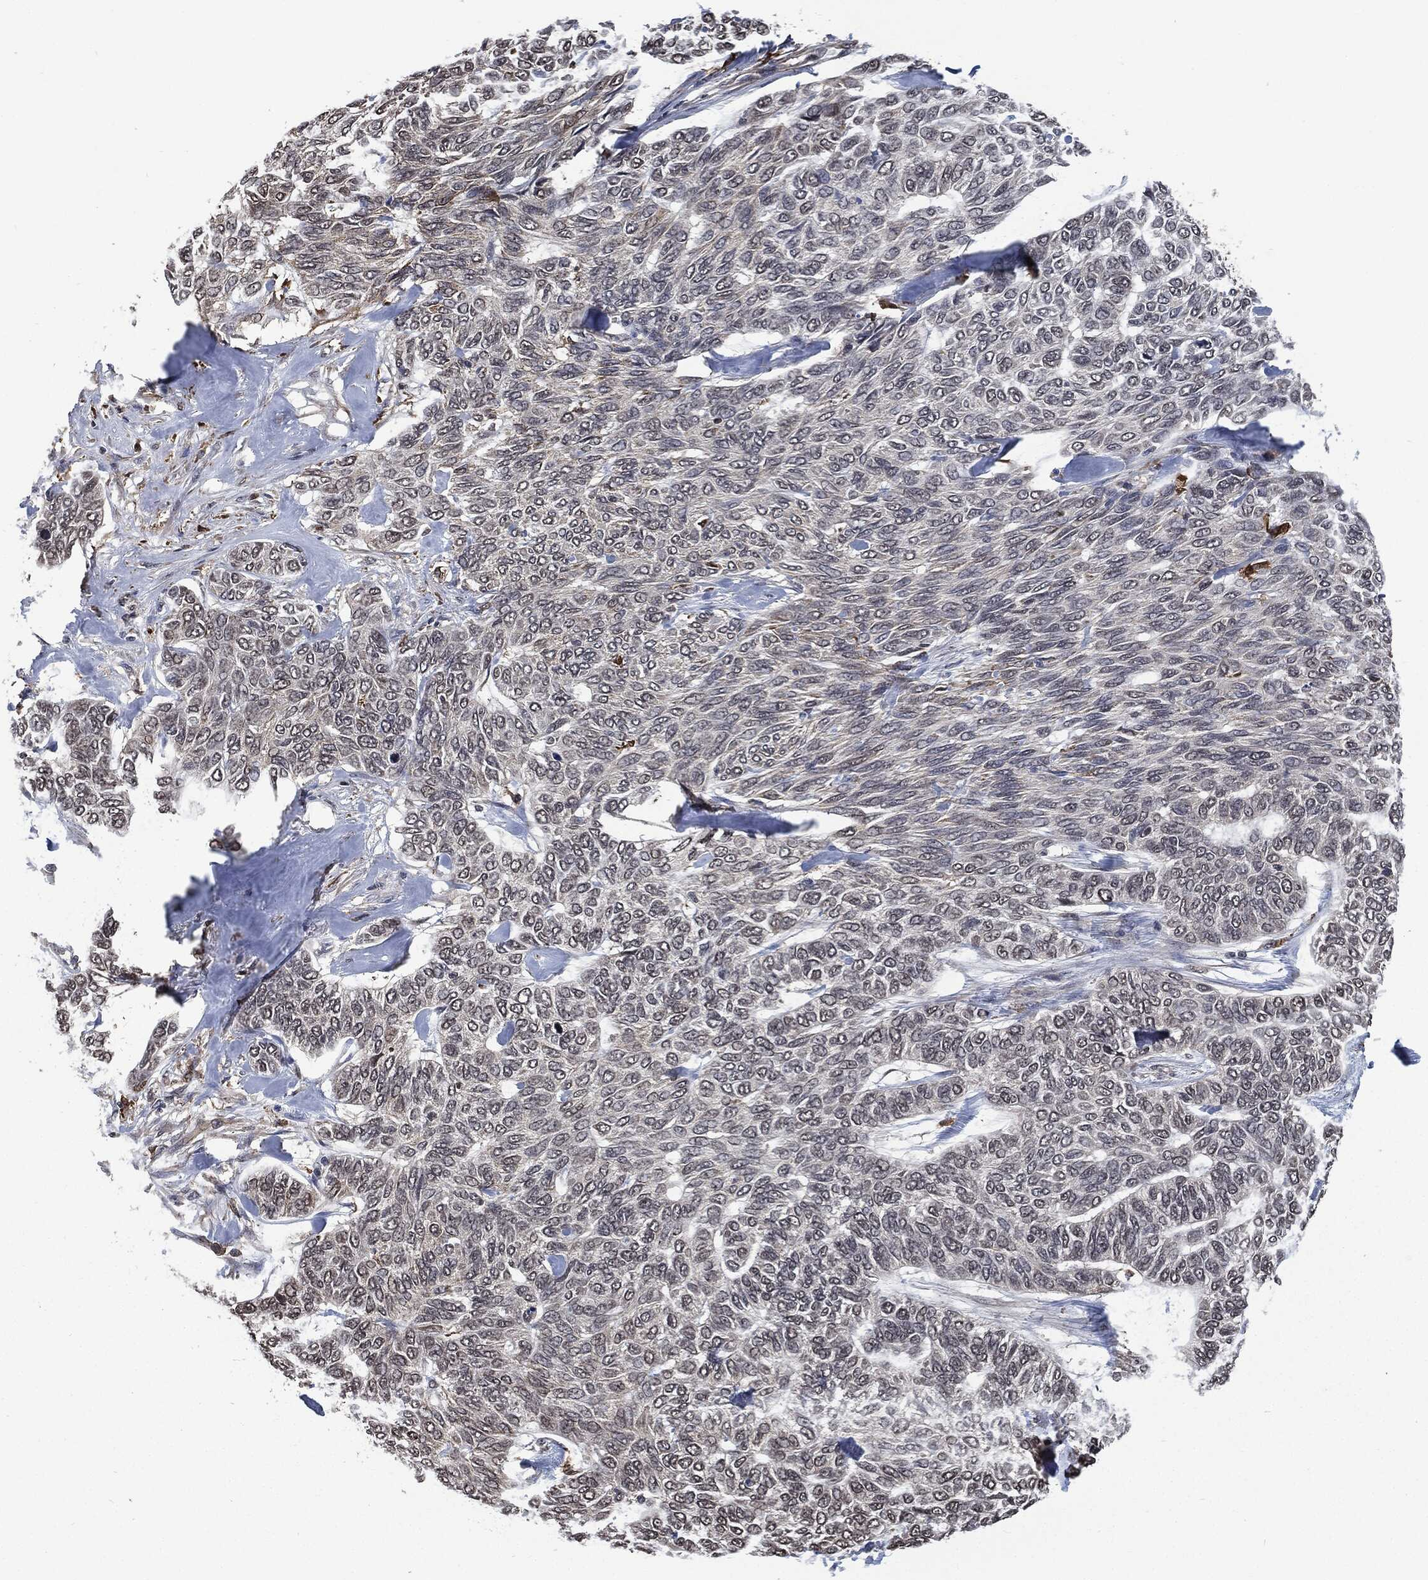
{"staining": {"intensity": "negative", "quantity": "none", "location": "none"}, "tissue": "skin cancer", "cell_type": "Tumor cells", "image_type": "cancer", "snomed": [{"axis": "morphology", "description": "Basal cell carcinoma"}, {"axis": "topography", "description": "Skin"}], "caption": "There is no significant expression in tumor cells of skin basal cell carcinoma.", "gene": "S100A9", "patient": {"sex": "female", "age": 65}}